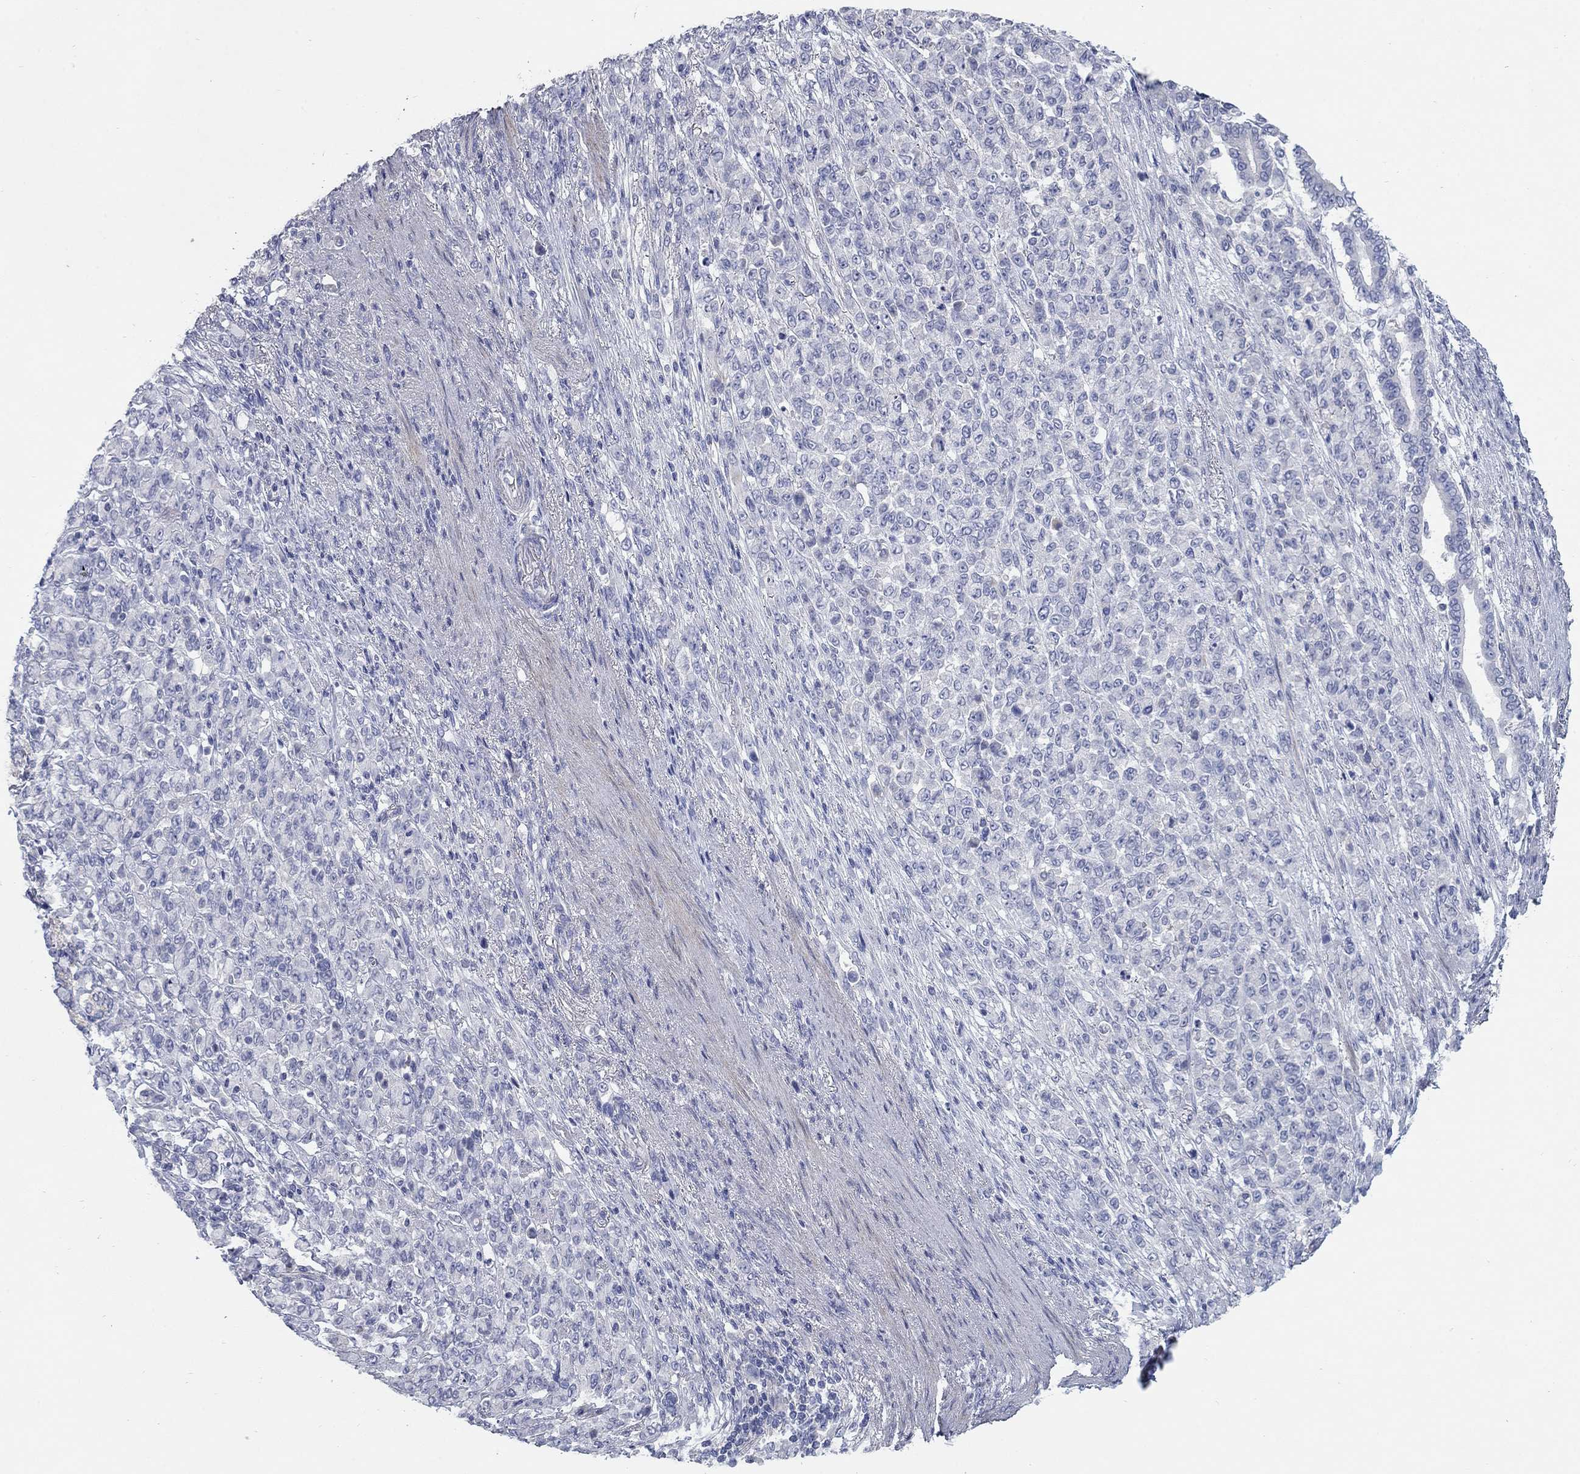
{"staining": {"intensity": "negative", "quantity": "none", "location": "none"}, "tissue": "stomach cancer", "cell_type": "Tumor cells", "image_type": "cancer", "snomed": [{"axis": "morphology", "description": "Normal tissue, NOS"}, {"axis": "morphology", "description": "Adenocarcinoma, NOS"}, {"axis": "topography", "description": "Stomach"}], "caption": "An immunohistochemistry photomicrograph of stomach cancer (adenocarcinoma) is shown. There is no staining in tumor cells of stomach cancer (adenocarcinoma).", "gene": "TMEM249", "patient": {"sex": "female", "age": 79}}